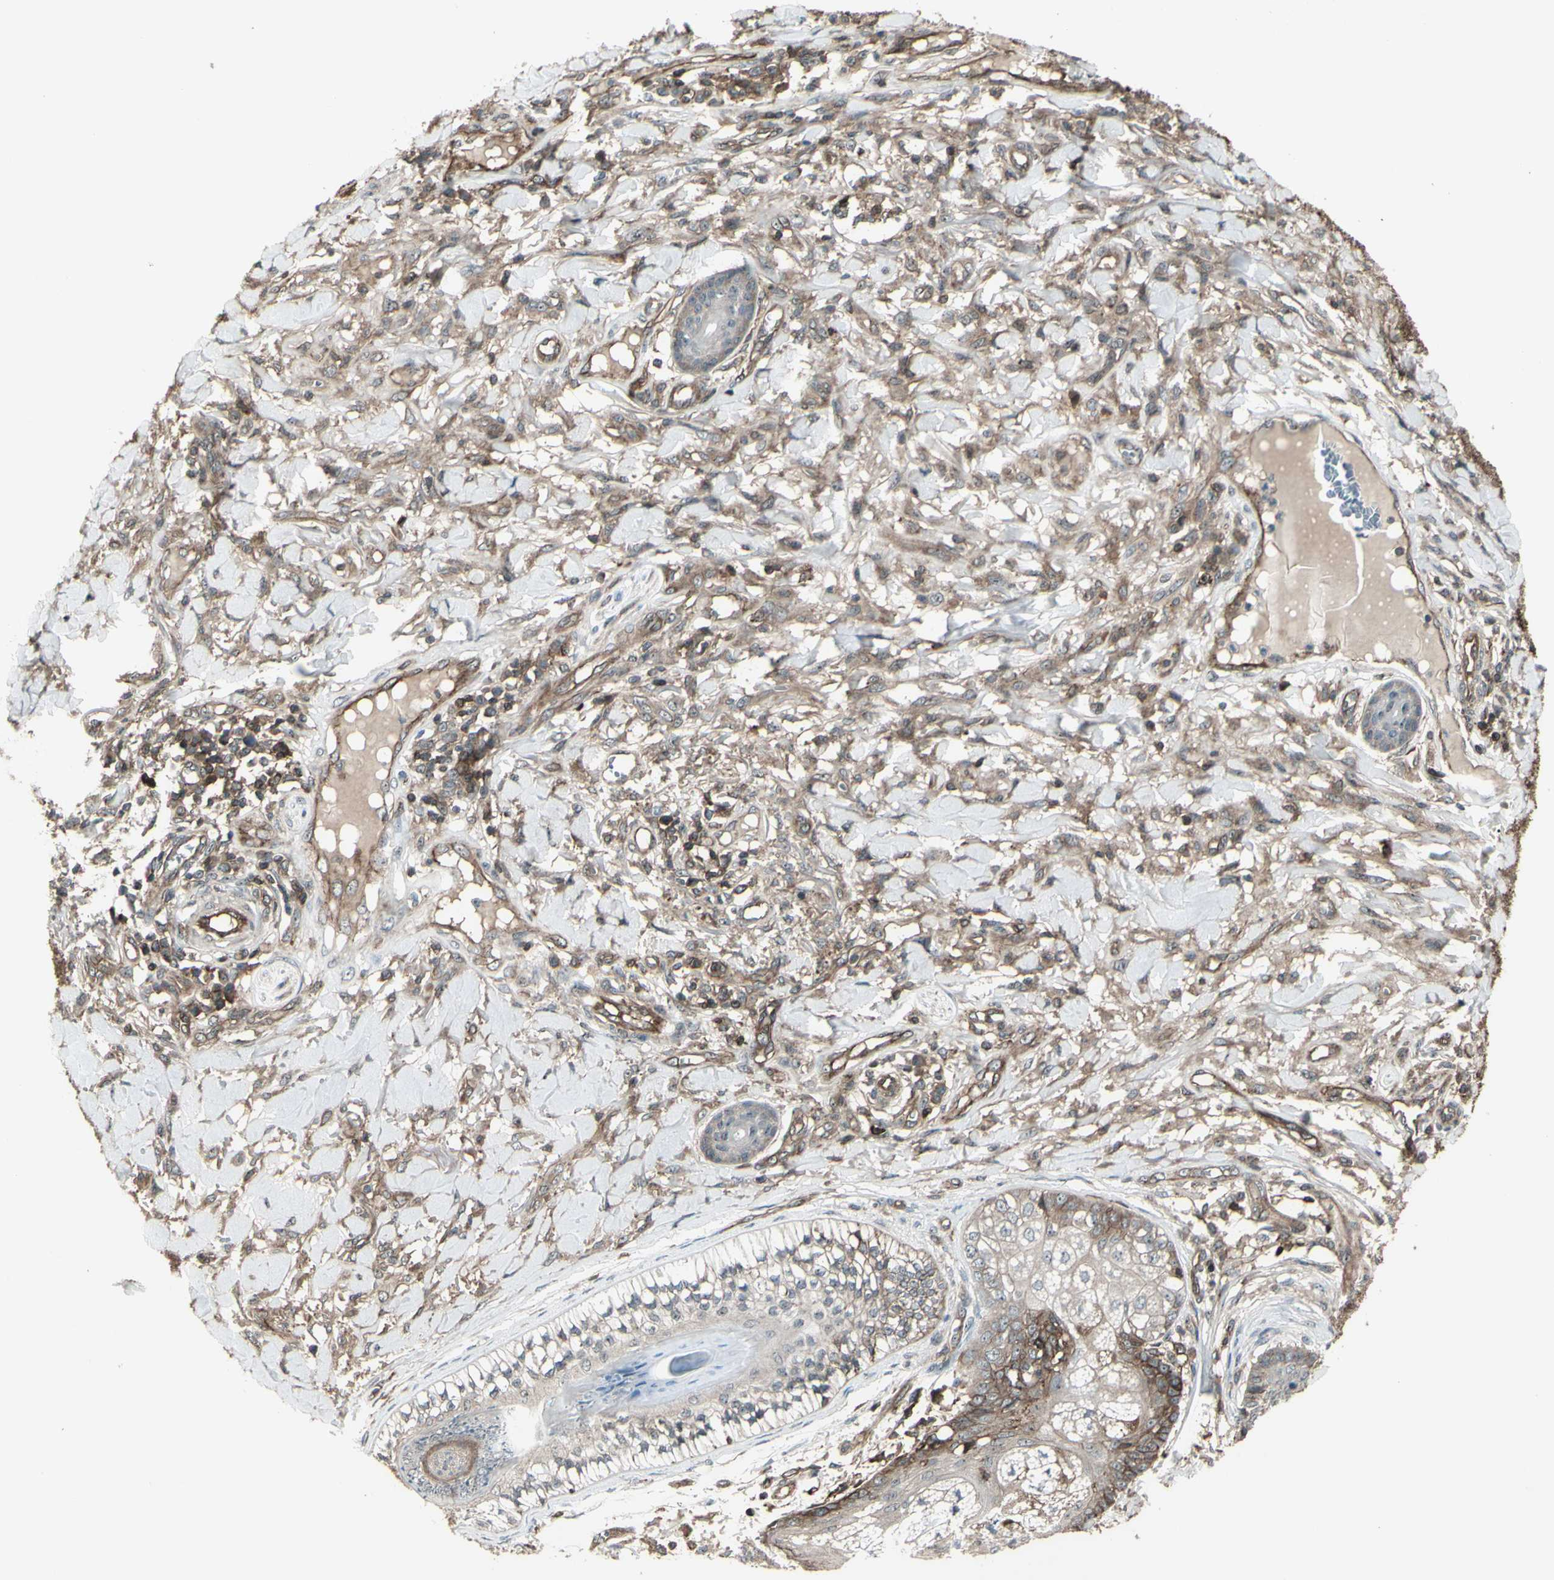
{"staining": {"intensity": "strong", "quantity": ">75%", "location": "cytoplasmic/membranous"}, "tissue": "skin cancer", "cell_type": "Tumor cells", "image_type": "cancer", "snomed": [{"axis": "morphology", "description": "Squamous cell carcinoma, NOS"}, {"axis": "topography", "description": "Skin"}], "caption": "Protein expression analysis of human skin cancer reveals strong cytoplasmic/membranous staining in about >75% of tumor cells. (brown staining indicates protein expression, while blue staining denotes nuclei).", "gene": "FXYD5", "patient": {"sex": "female", "age": 78}}